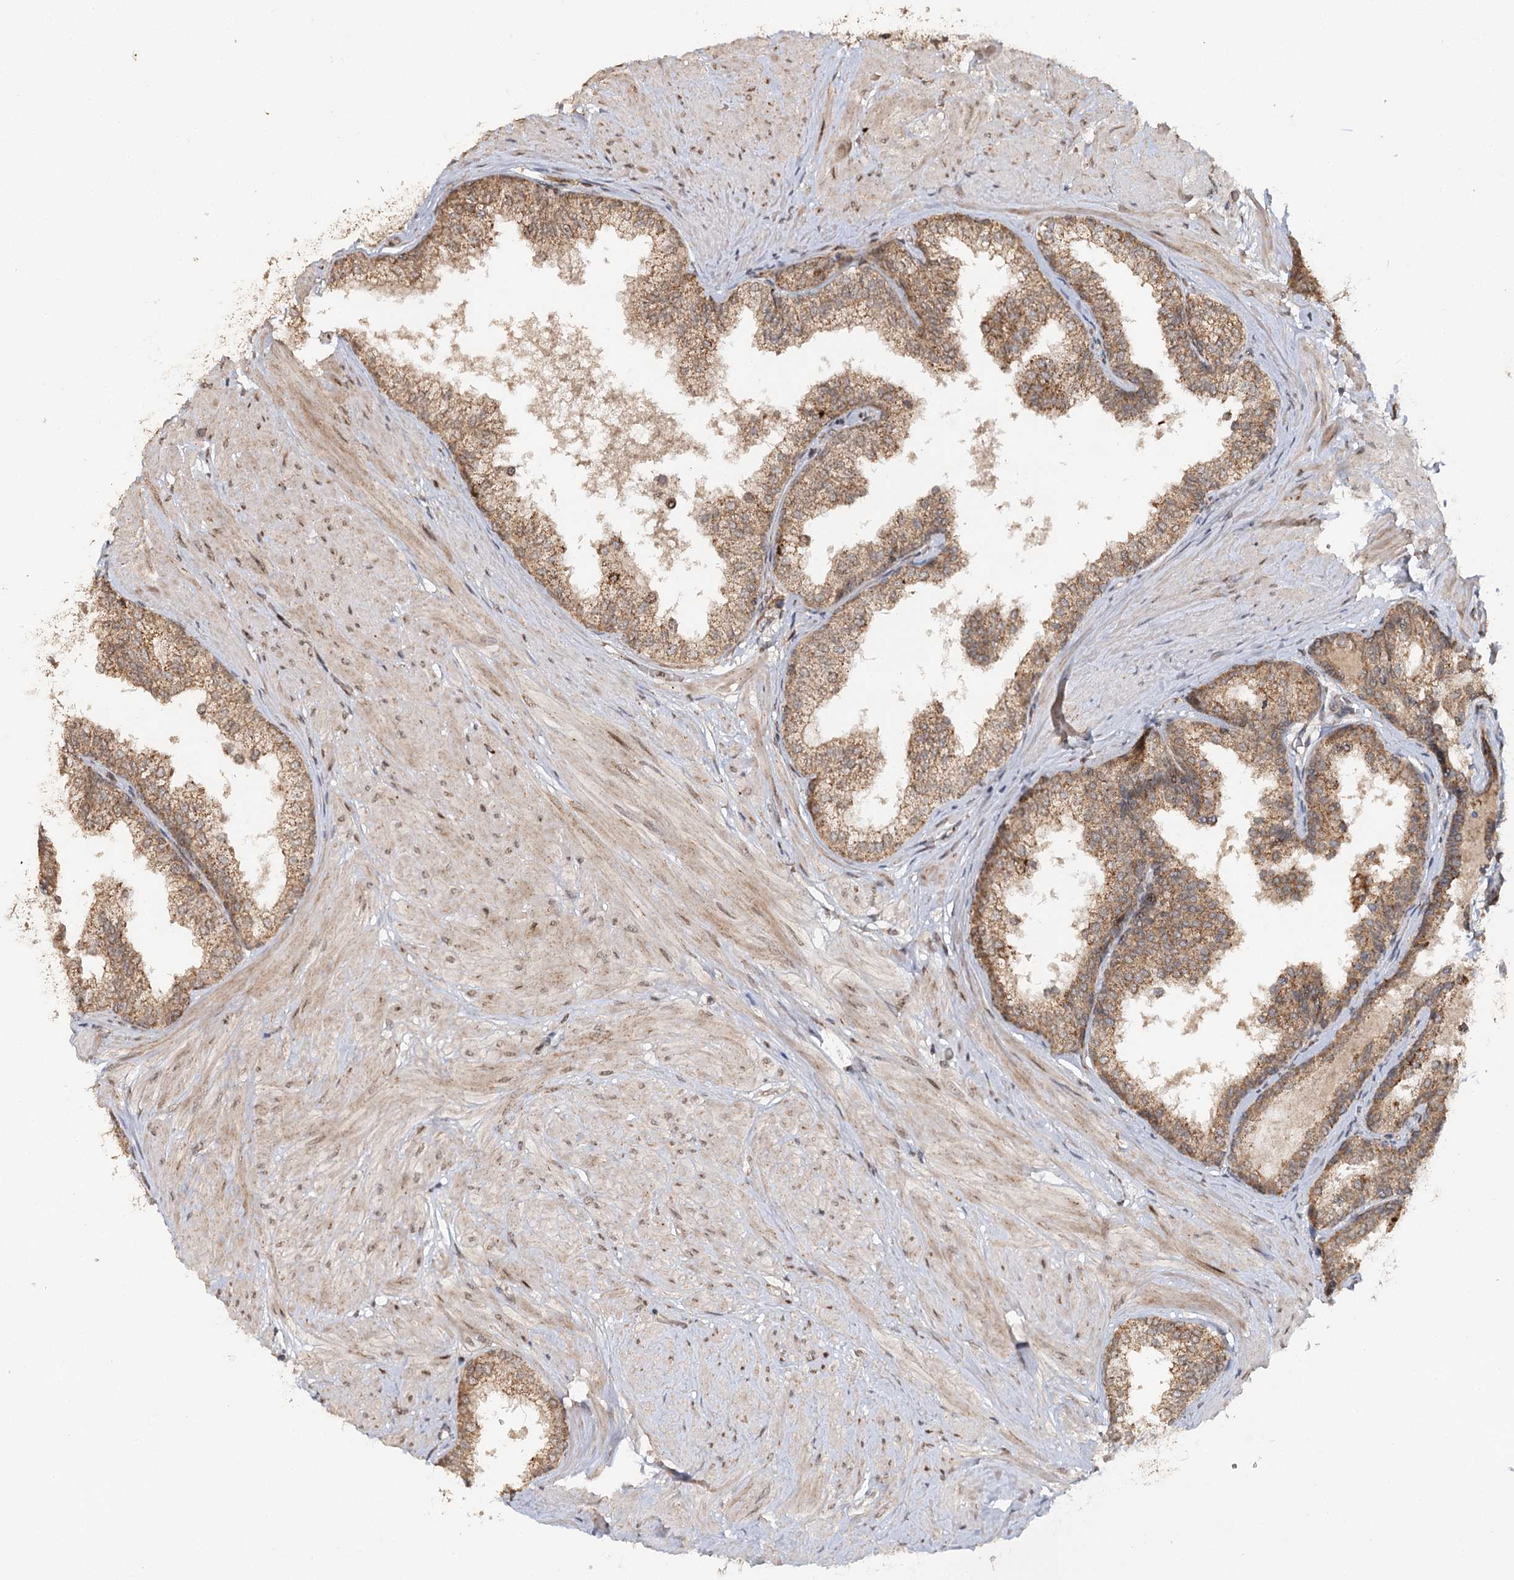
{"staining": {"intensity": "moderate", "quantity": ">75%", "location": "cytoplasmic/membranous"}, "tissue": "prostate", "cell_type": "Glandular cells", "image_type": "normal", "snomed": [{"axis": "morphology", "description": "Normal tissue, NOS"}, {"axis": "topography", "description": "Prostate"}], "caption": "Prostate stained for a protein displays moderate cytoplasmic/membranous positivity in glandular cells. (brown staining indicates protein expression, while blue staining denotes nuclei).", "gene": "ZNRF3", "patient": {"sex": "male", "age": 48}}